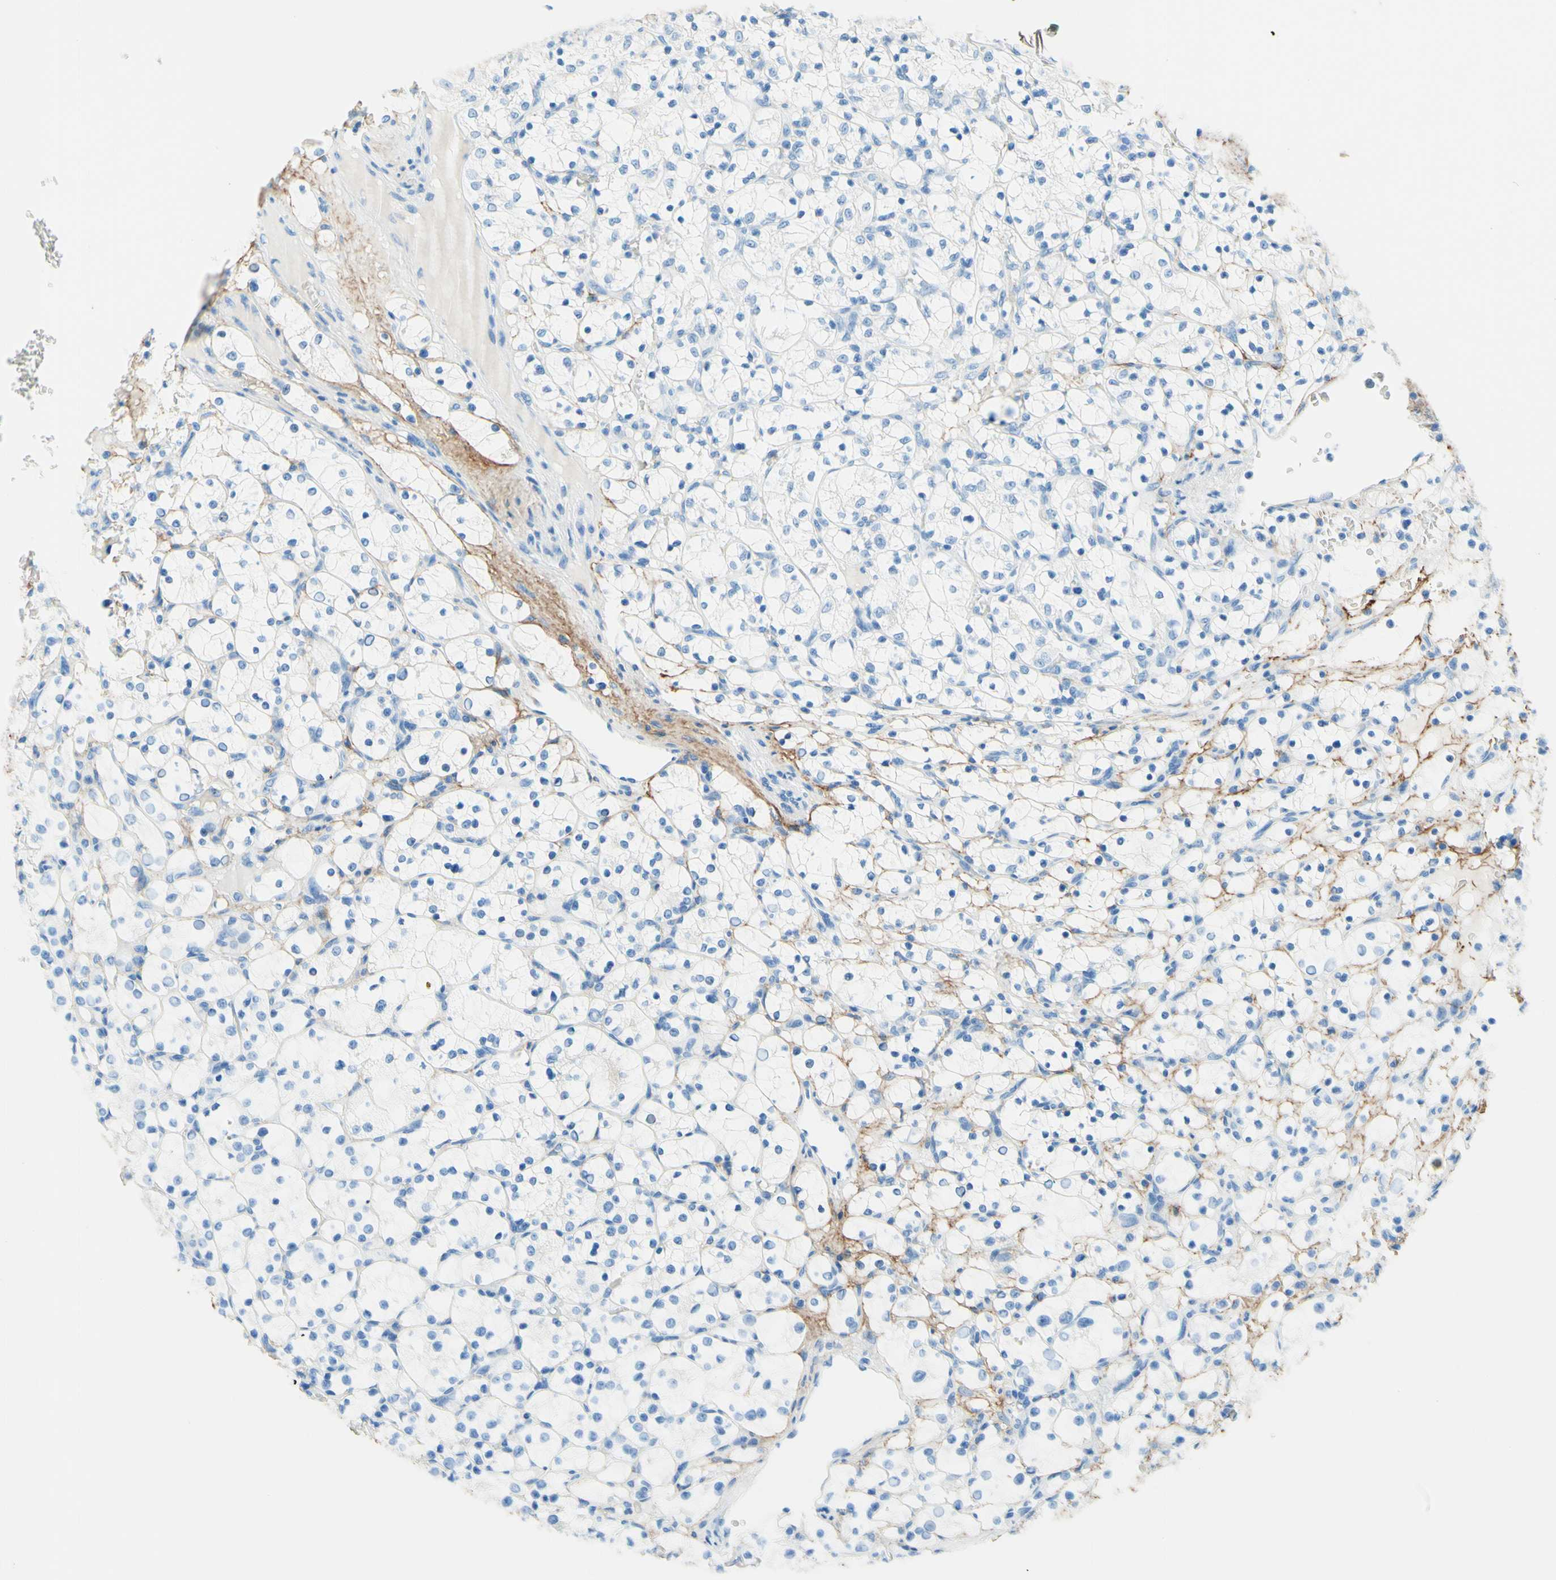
{"staining": {"intensity": "negative", "quantity": "none", "location": "none"}, "tissue": "renal cancer", "cell_type": "Tumor cells", "image_type": "cancer", "snomed": [{"axis": "morphology", "description": "Adenocarcinoma, NOS"}, {"axis": "topography", "description": "Kidney"}], "caption": "This is an immunohistochemistry (IHC) histopathology image of human renal cancer (adenocarcinoma). There is no positivity in tumor cells.", "gene": "MFAP5", "patient": {"sex": "female", "age": 69}}